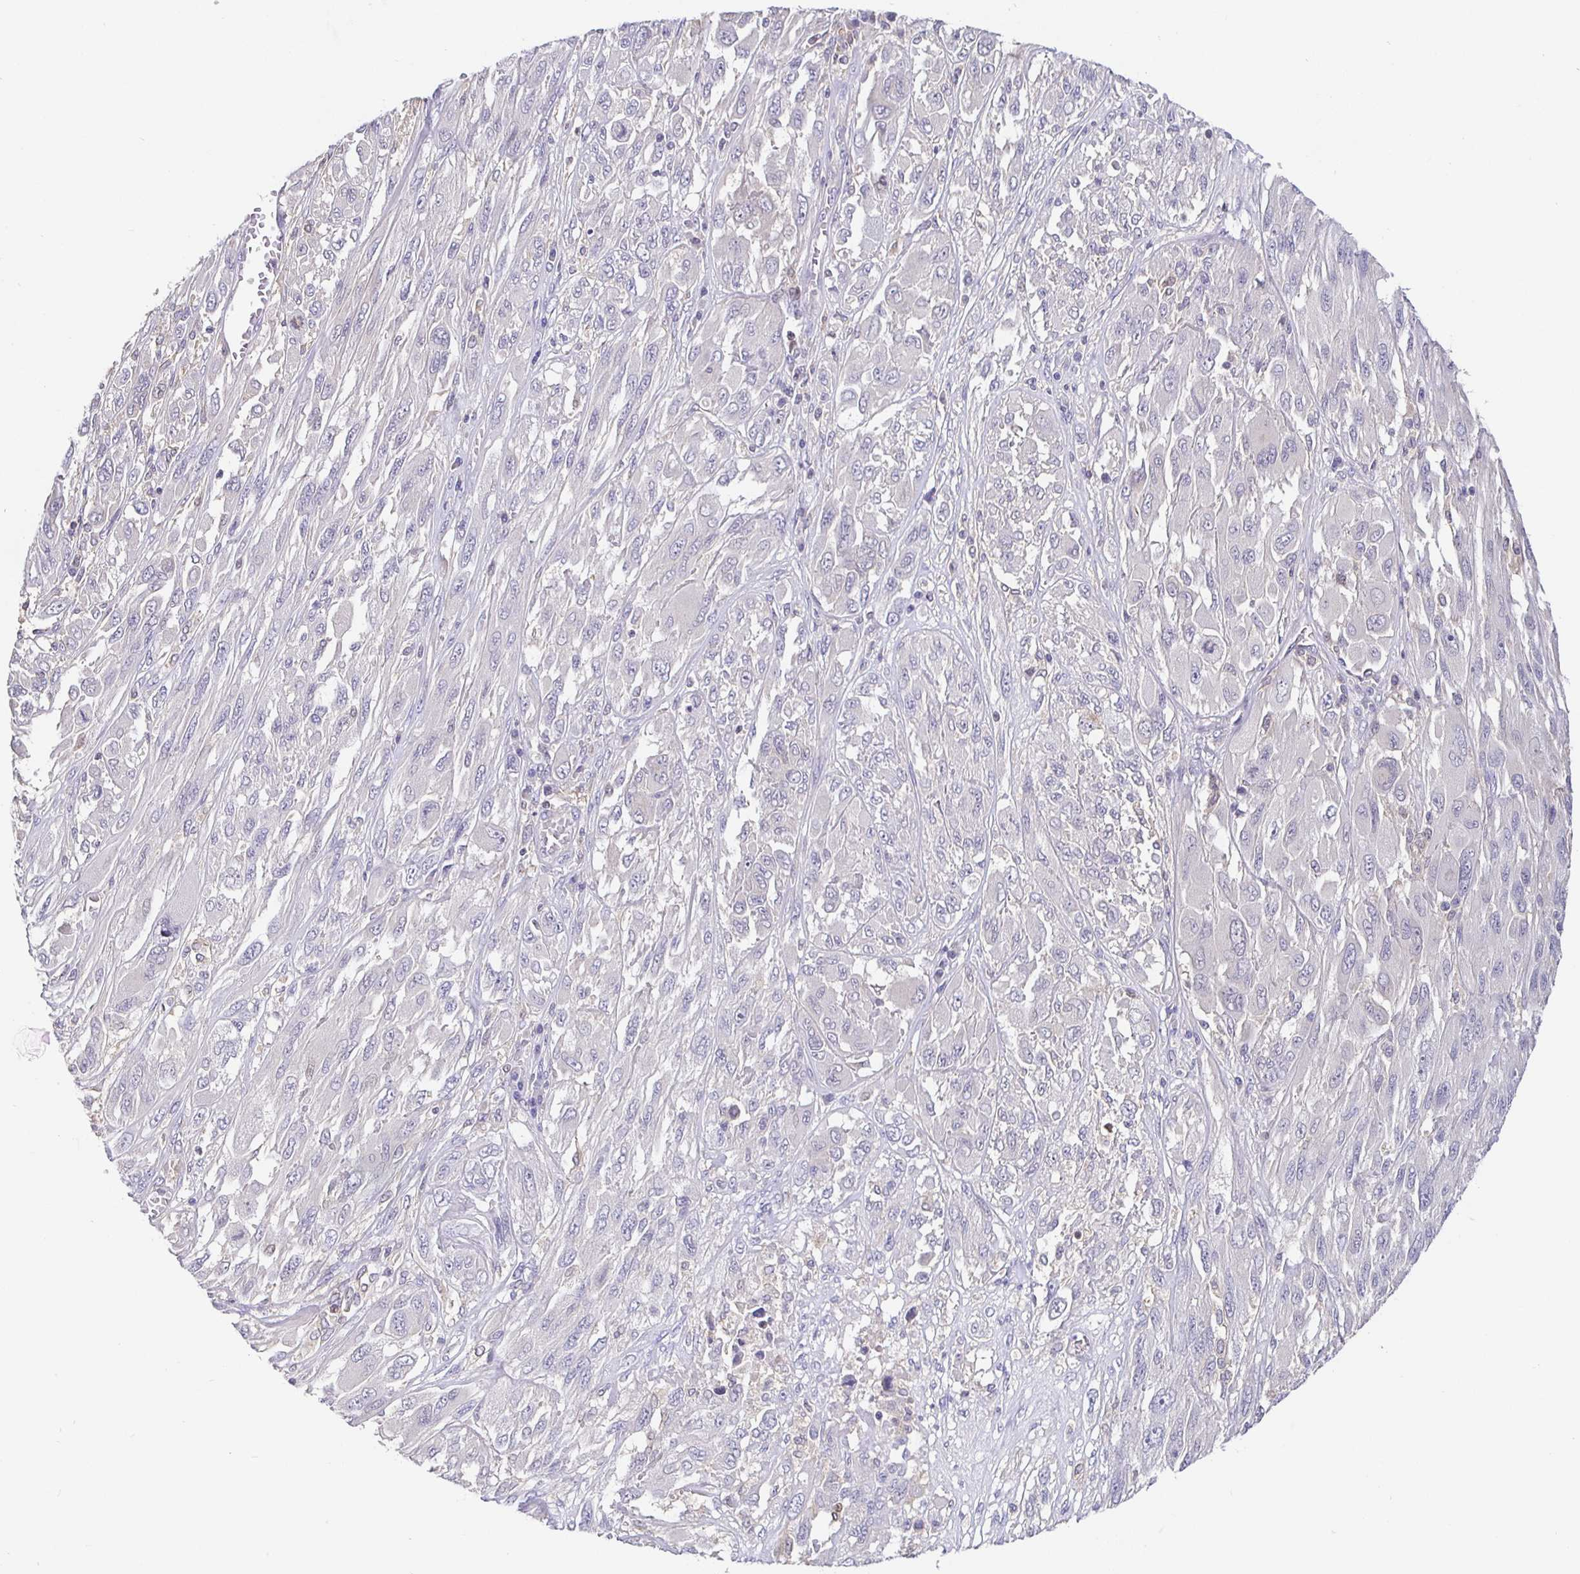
{"staining": {"intensity": "negative", "quantity": "none", "location": "none"}, "tissue": "melanoma", "cell_type": "Tumor cells", "image_type": "cancer", "snomed": [{"axis": "morphology", "description": "Malignant melanoma, NOS"}, {"axis": "topography", "description": "Skin"}], "caption": "The histopathology image exhibits no staining of tumor cells in melanoma.", "gene": "SATB1", "patient": {"sex": "female", "age": 91}}